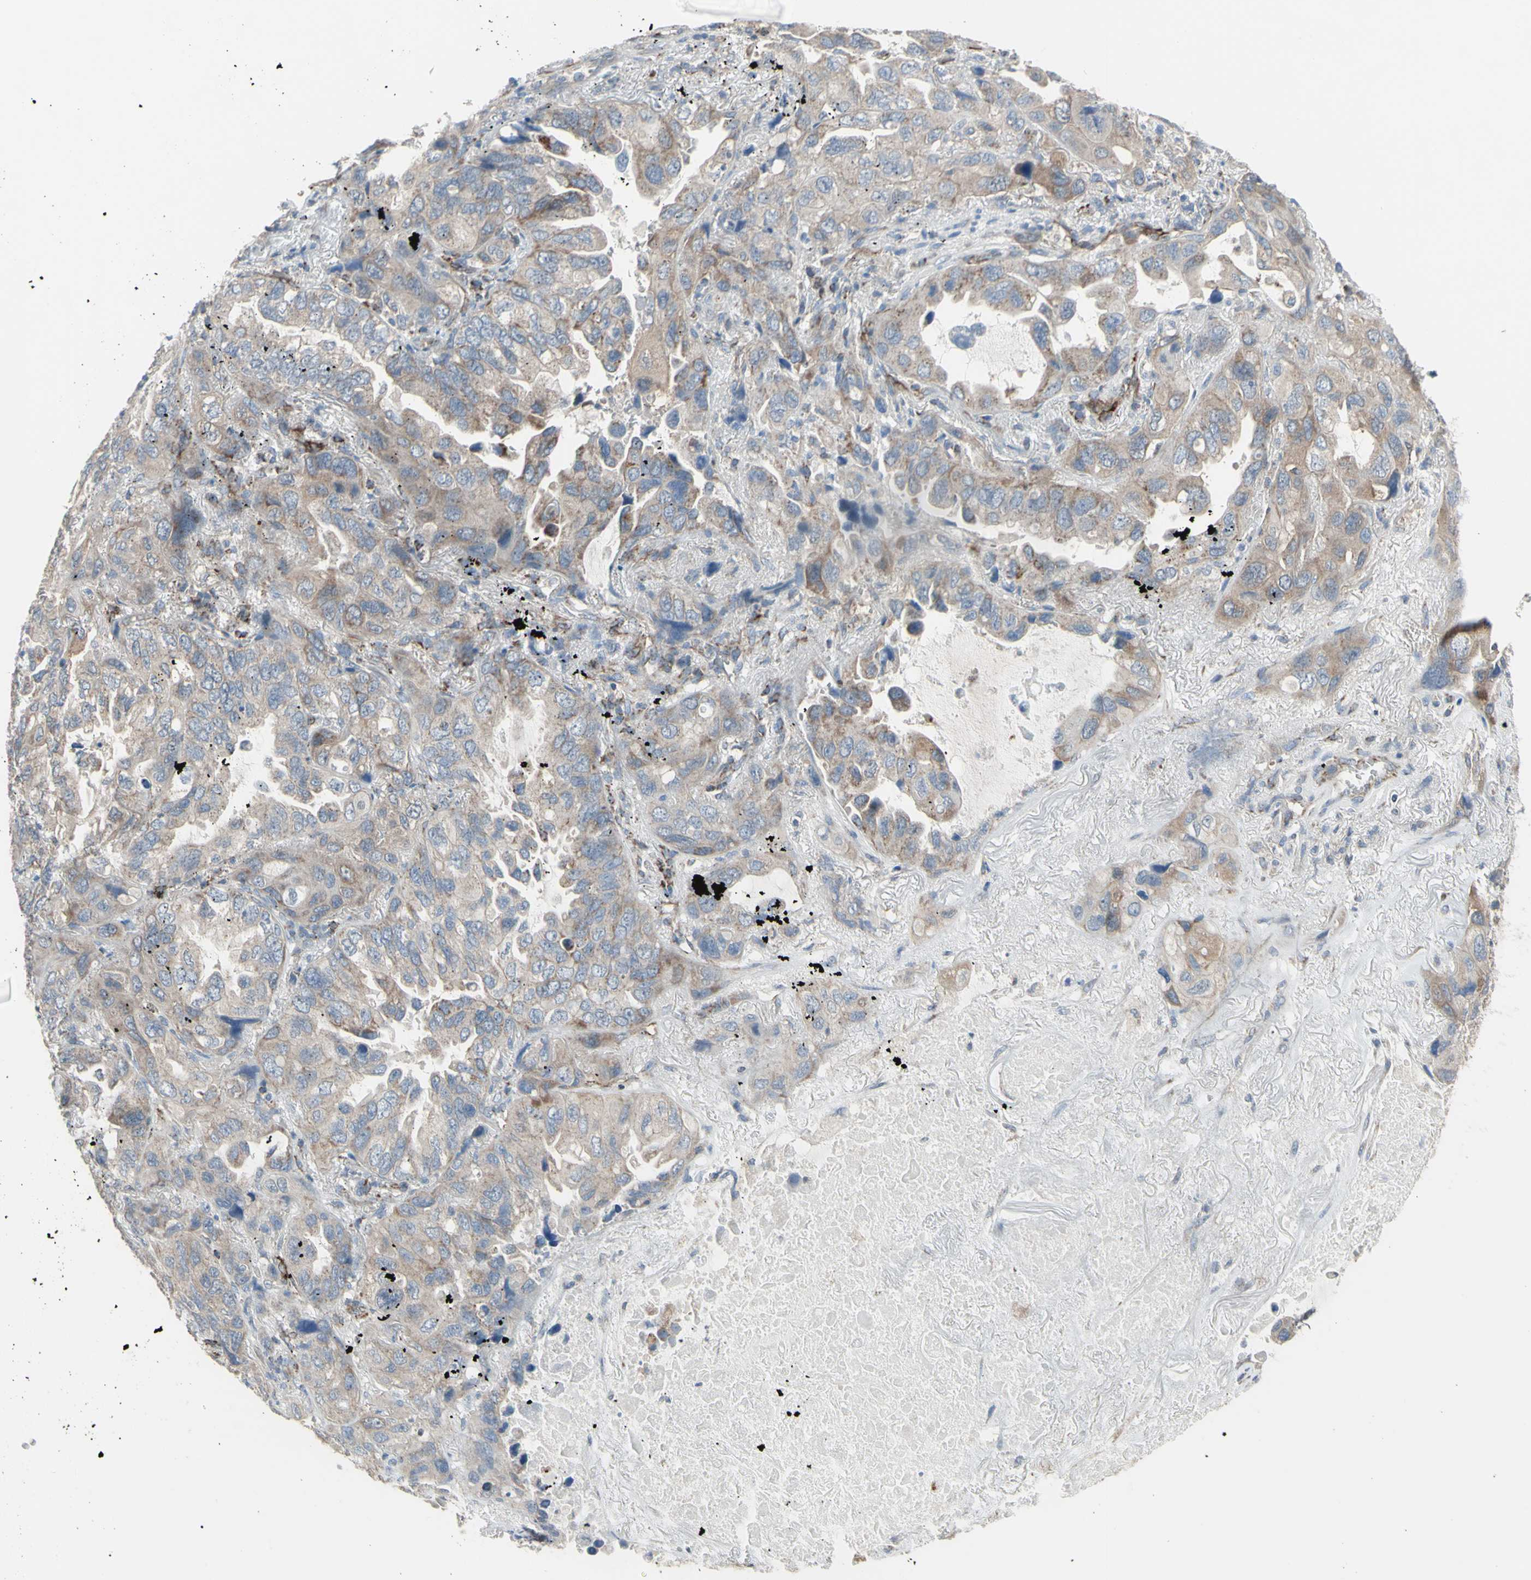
{"staining": {"intensity": "weak", "quantity": "25%-75%", "location": "cytoplasmic/membranous"}, "tissue": "lung cancer", "cell_type": "Tumor cells", "image_type": "cancer", "snomed": [{"axis": "morphology", "description": "Squamous cell carcinoma, NOS"}, {"axis": "topography", "description": "Lung"}], "caption": "Tumor cells display low levels of weak cytoplasmic/membranous positivity in about 25%-75% of cells in human lung cancer (squamous cell carcinoma).", "gene": "FAM171B", "patient": {"sex": "female", "age": 73}}